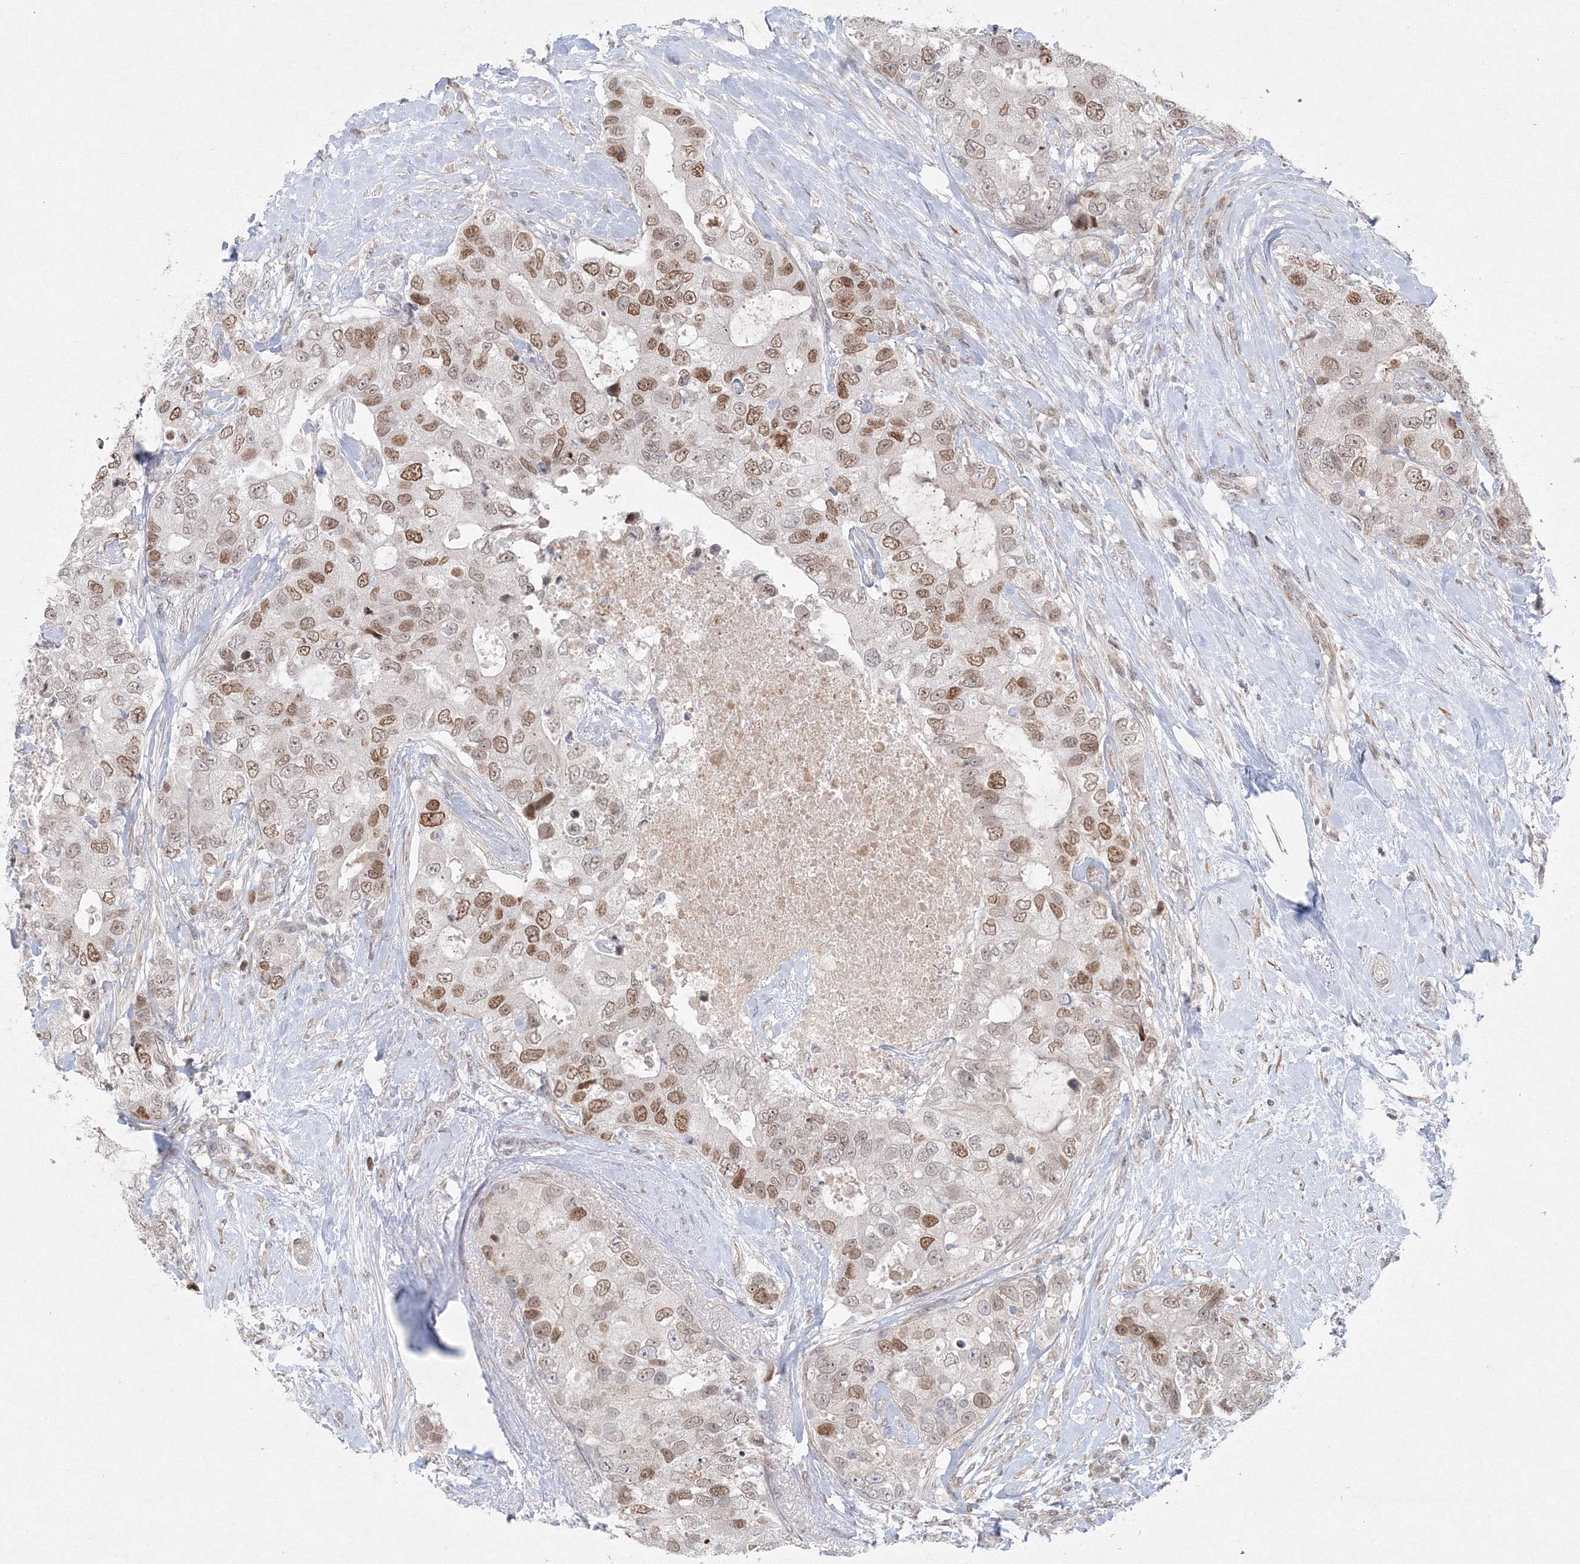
{"staining": {"intensity": "moderate", "quantity": ">75%", "location": "nuclear"}, "tissue": "breast cancer", "cell_type": "Tumor cells", "image_type": "cancer", "snomed": [{"axis": "morphology", "description": "Duct carcinoma"}, {"axis": "topography", "description": "Breast"}], "caption": "Breast cancer tissue shows moderate nuclear expression in approximately >75% of tumor cells, visualized by immunohistochemistry.", "gene": "KIF4A", "patient": {"sex": "female", "age": 62}}